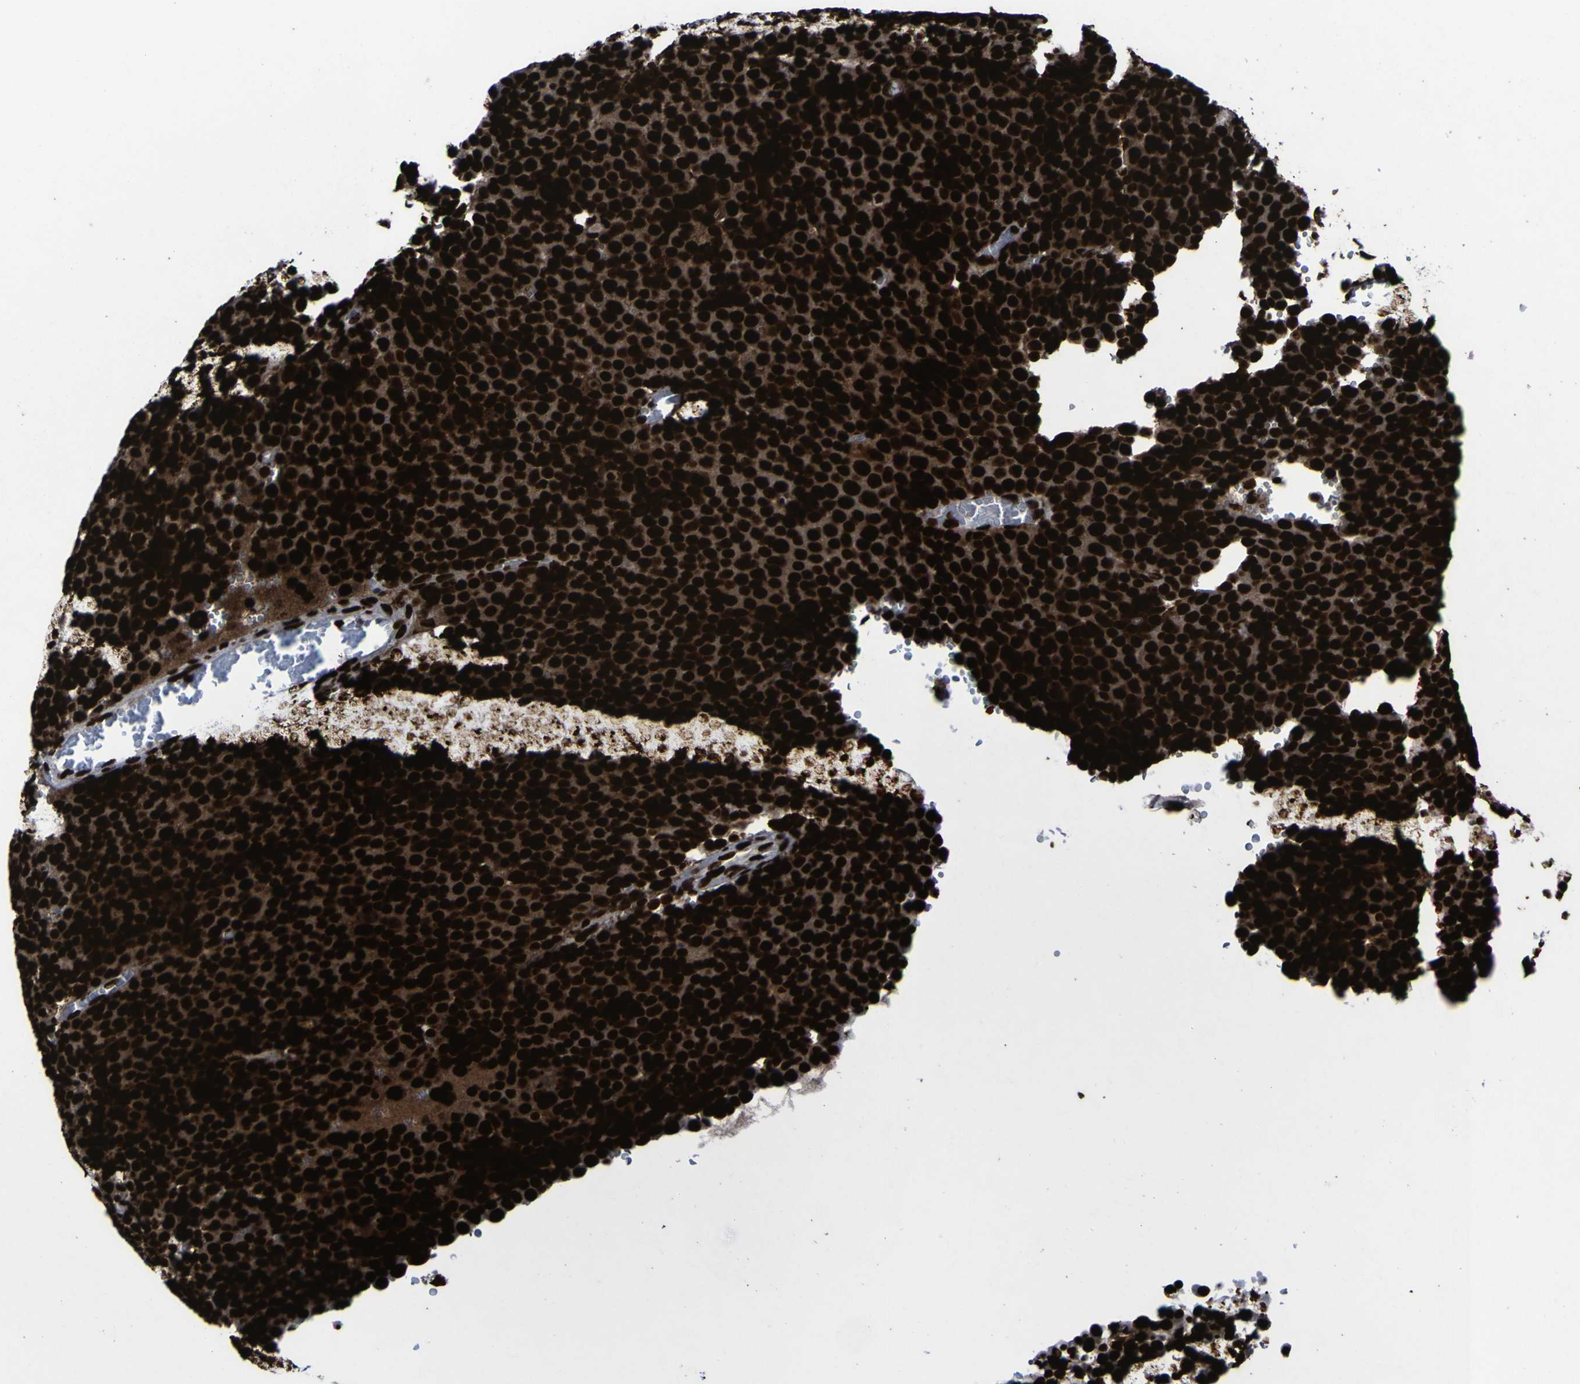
{"staining": {"intensity": "strong", "quantity": ">75%", "location": "nuclear"}, "tissue": "testis cancer", "cell_type": "Tumor cells", "image_type": "cancer", "snomed": [{"axis": "morphology", "description": "Seminoma, NOS"}, {"axis": "topography", "description": "Testis"}], "caption": "The photomicrograph demonstrates staining of testis seminoma, revealing strong nuclear protein expression (brown color) within tumor cells.", "gene": "NPM1", "patient": {"sex": "male", "age": 71}}